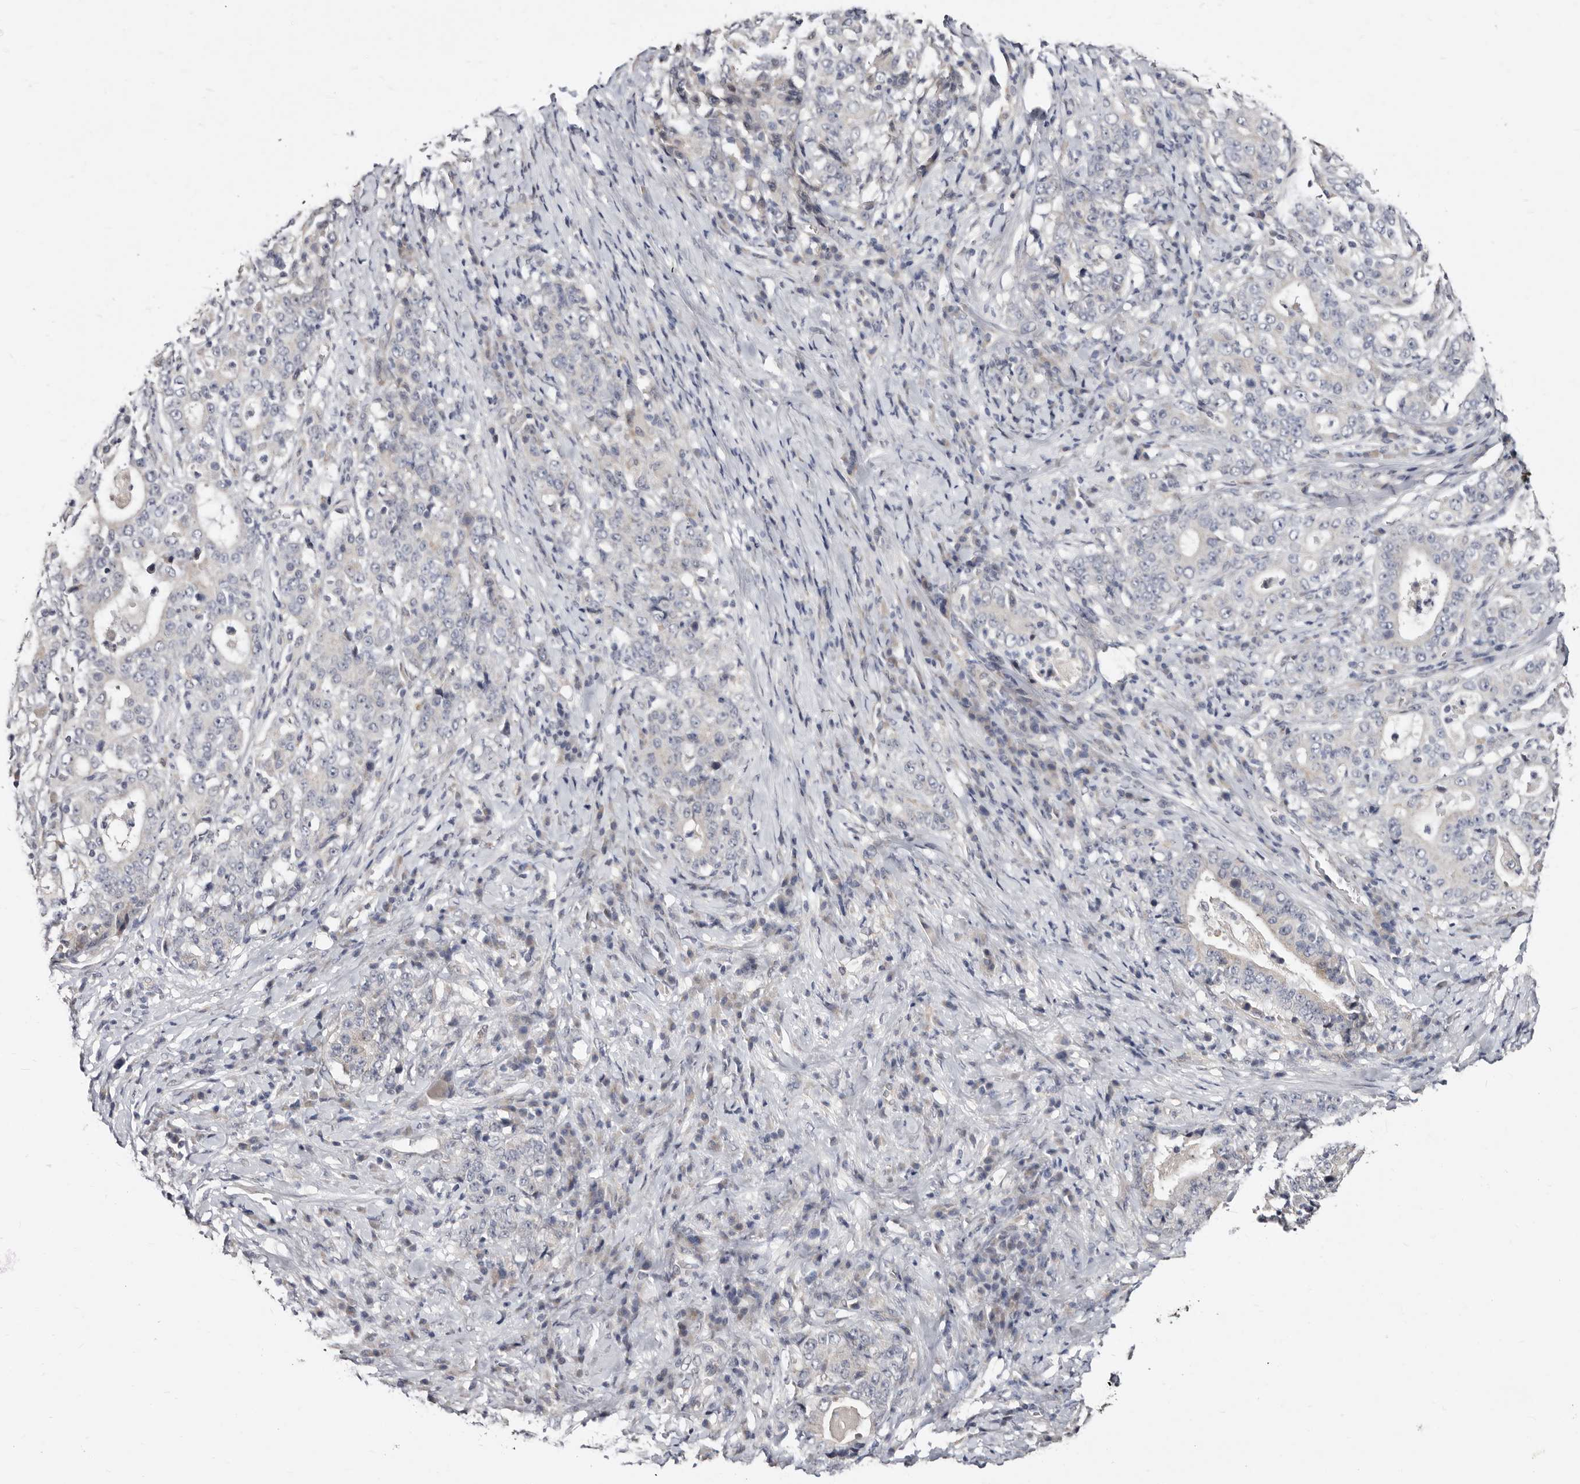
{"staining": {"intensity": "negative", "quantity": "none", "location": "none"}, "tissue": "stomach cancer", "cell_type": "Tumor cells", "image_type": "cancer", "snomed": [{"axis": "morphology", "description": "Normal tissue, NOS"}, {"axis": "morphology", "description": "Adenocarcinoma, NOS"}, {"axis": "topography", "description": "Stomach, upper"}, {"axis": "topography", "description": "Stomach"}], "caption": "This is a image of IHC staining of stomach adenocarcinoma, which shows no positivity in tumor cells.", "gene": "KLHL4", "patient": {"sex": "male", "age": 59}}